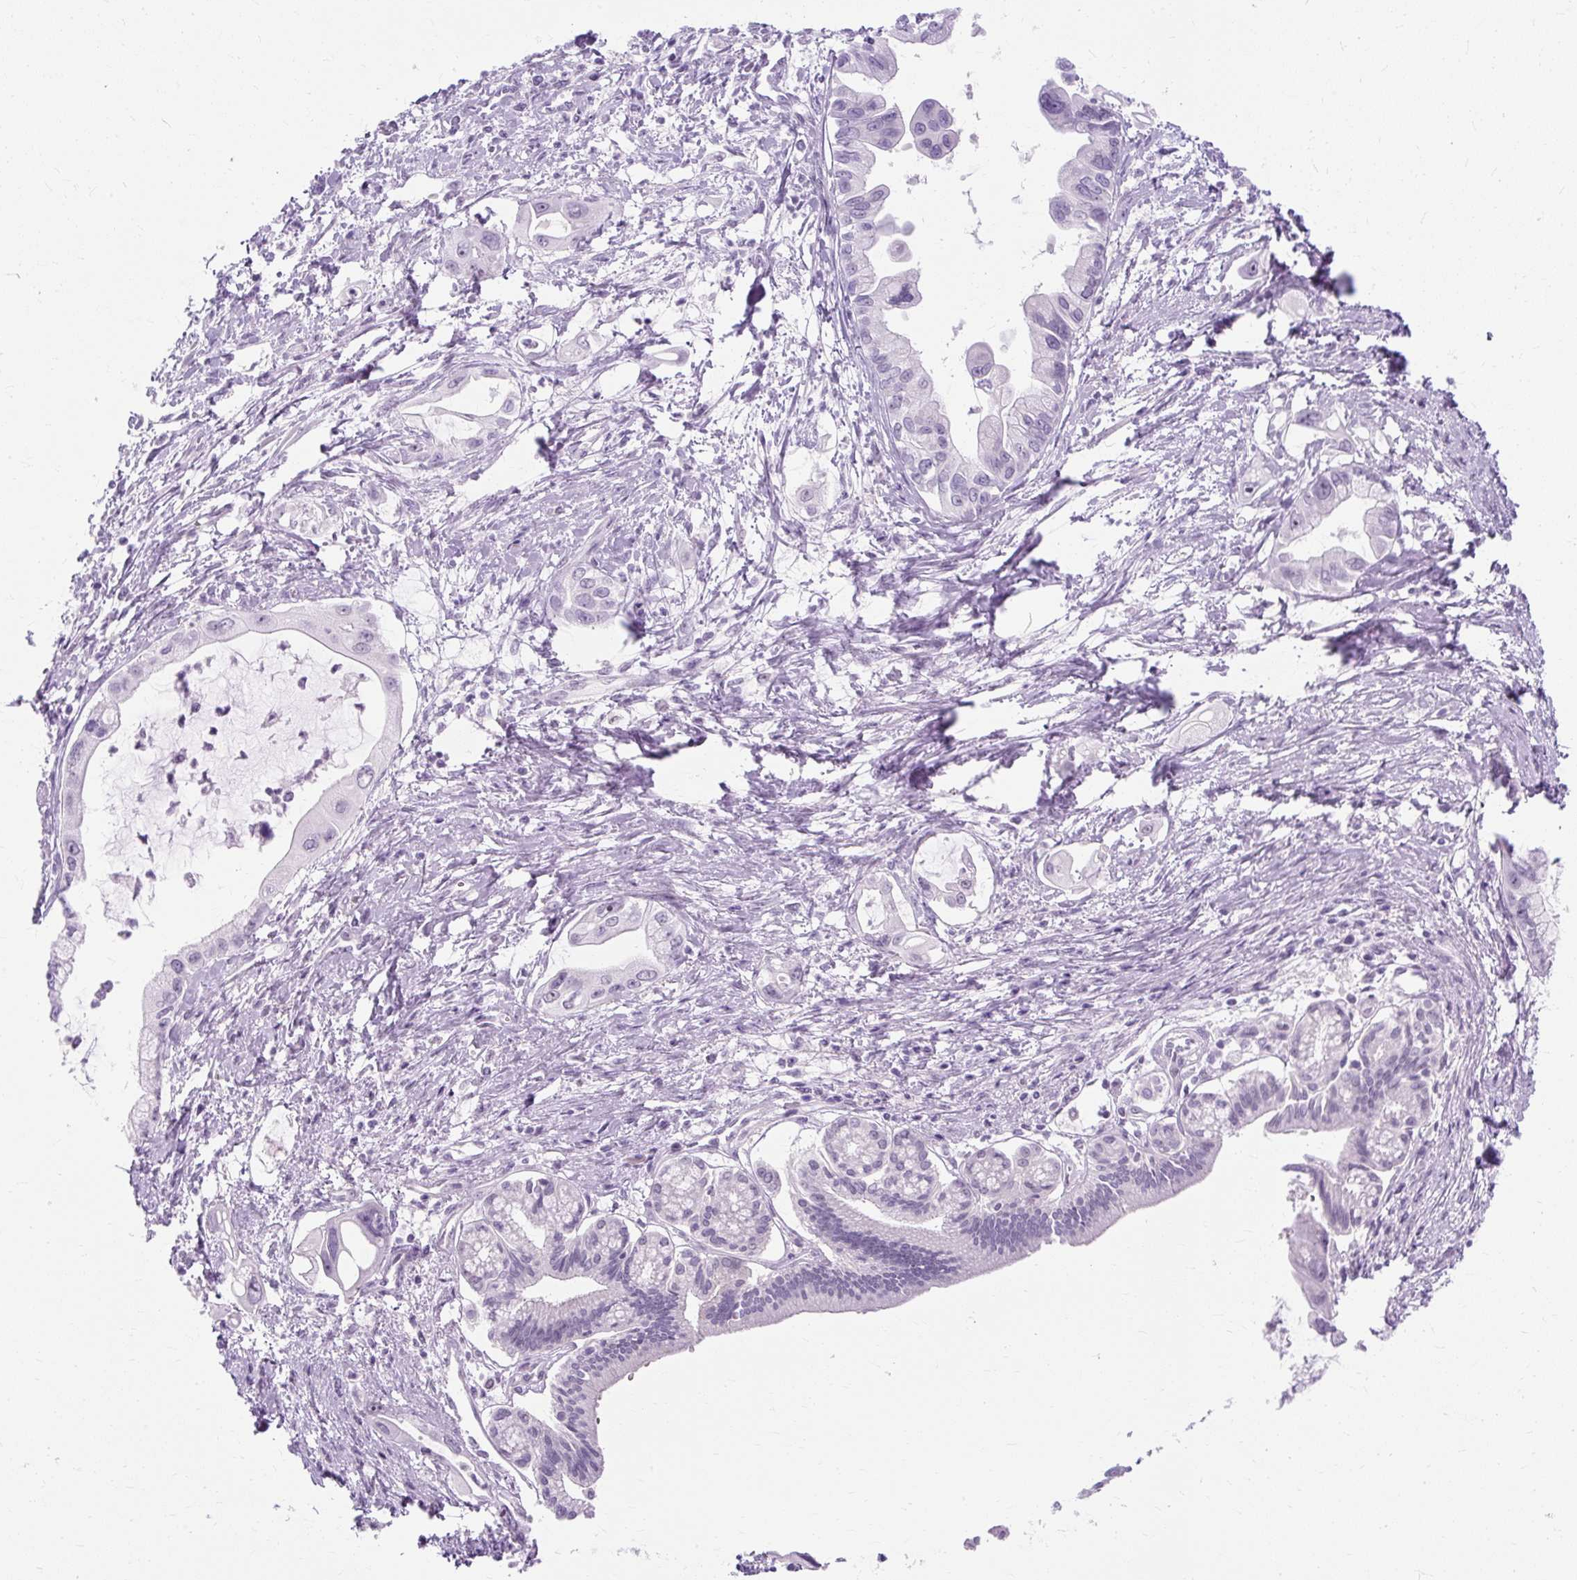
{"staining": {"intensity": "negative", "quantity": "none", "location": "none"}, "tissue": "pancreatic cancer", "cell_type": "Tumor cells", "image_type": "cancer", "snomed": [{"axis": "morphology", "description": "Adenocarcinoma, NOS"}, {"axis": "topography", "description": "Pancreas"}], "caption": "Immunohistochemistry of adenocarcinoma (pancreatic) reveals no positivity in tumor cells.", "gene": "RYBP", "patient": {"sex": "male", "age": 61}}